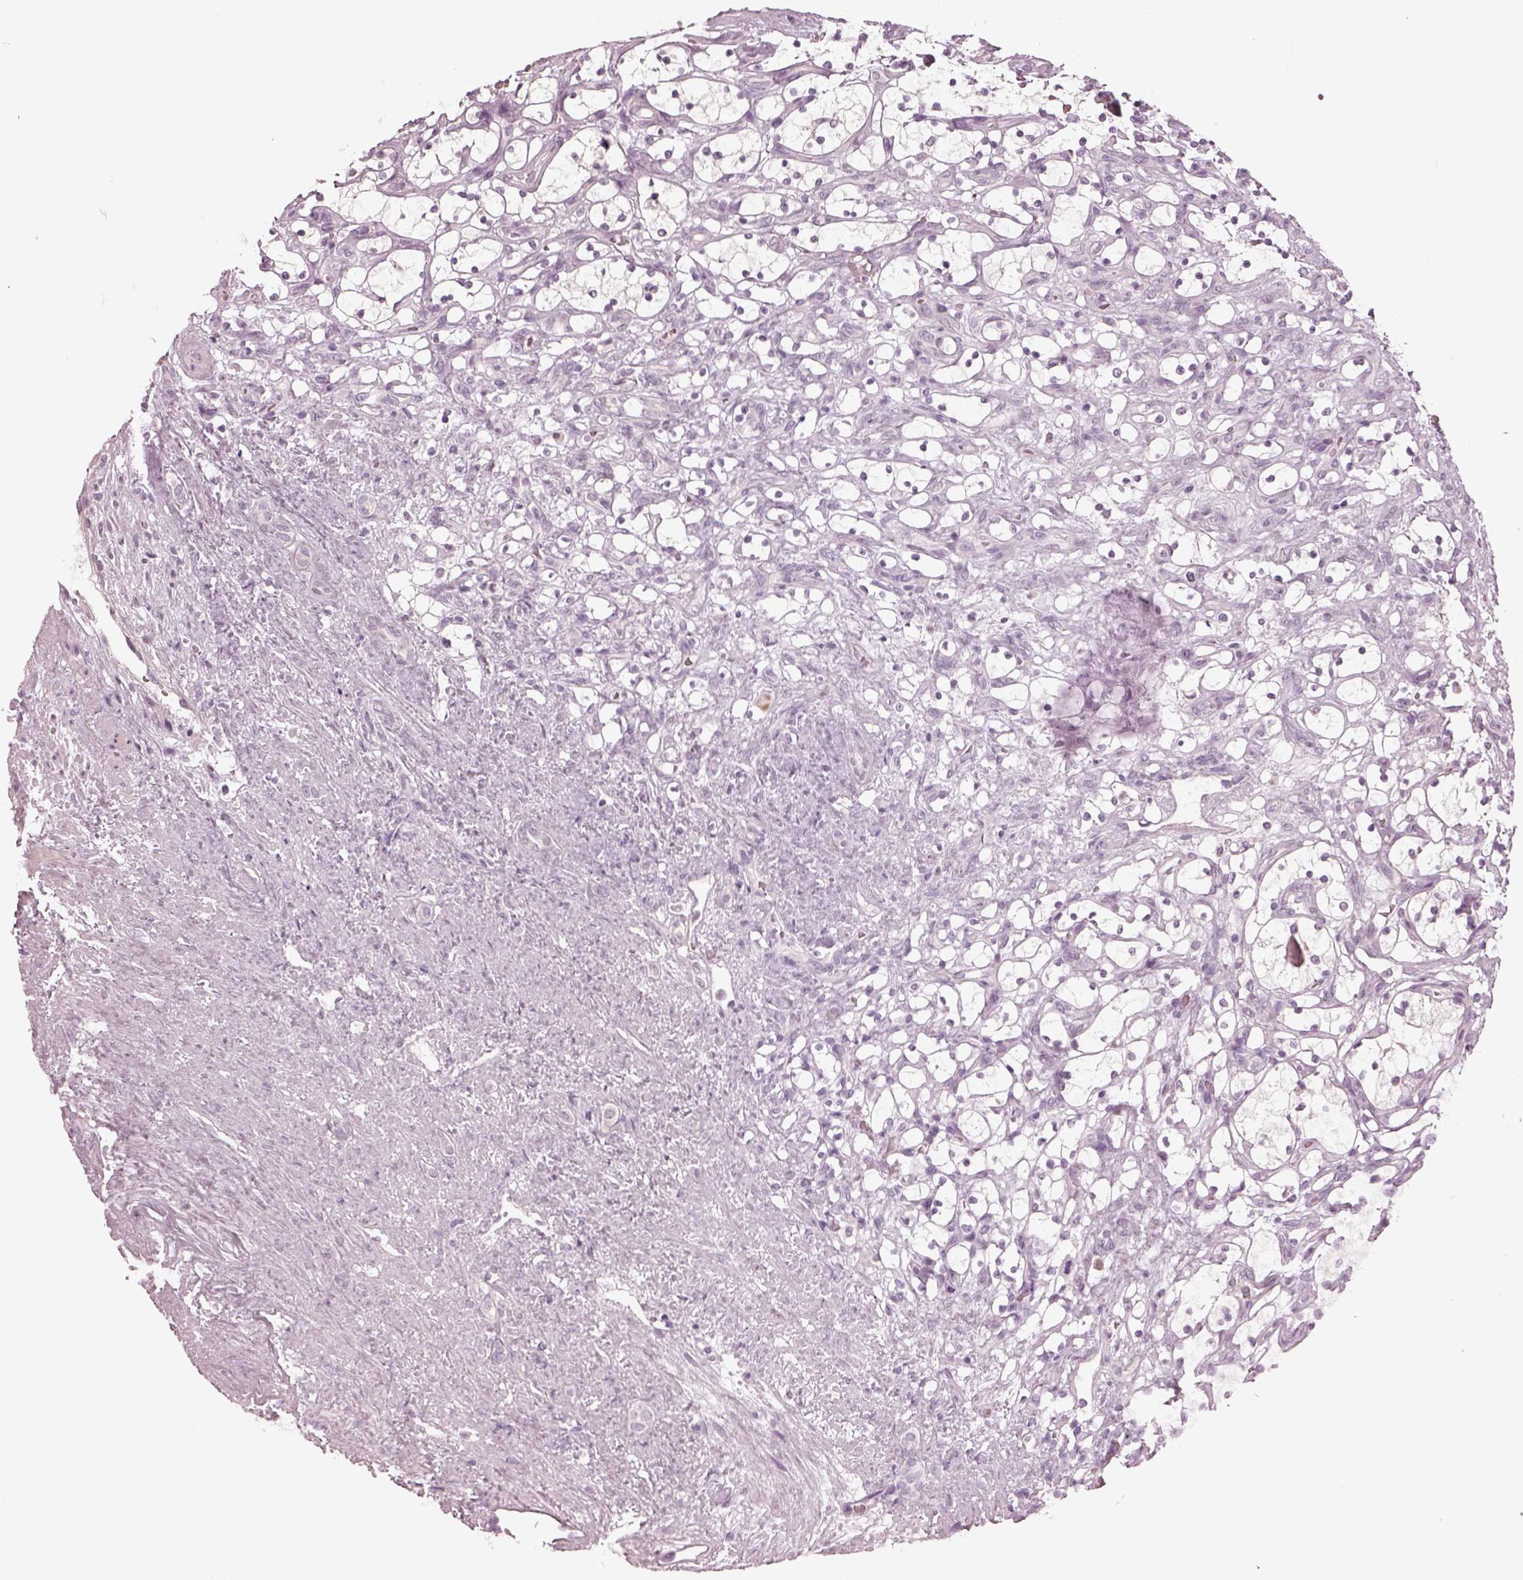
{"staining": {"intensity": "negative", "quantity": "none", "location": "none"}, "tissue": "renal cancer", "cell_type": "Tumor cells", "image_type": "cancer", "snomed": [{"axis": "morphology", "description": "Adenocarcinoma, NOS"}, {"axis": "topography", "description": "Kidney"}], "caption": "Immunohistochemistry (IHC) of human renal cancer (adenocarcinoma) shows no staining in tumor cells.", "gene": "SPATA6L", "patient": {"sex": "female", "age": 69}}